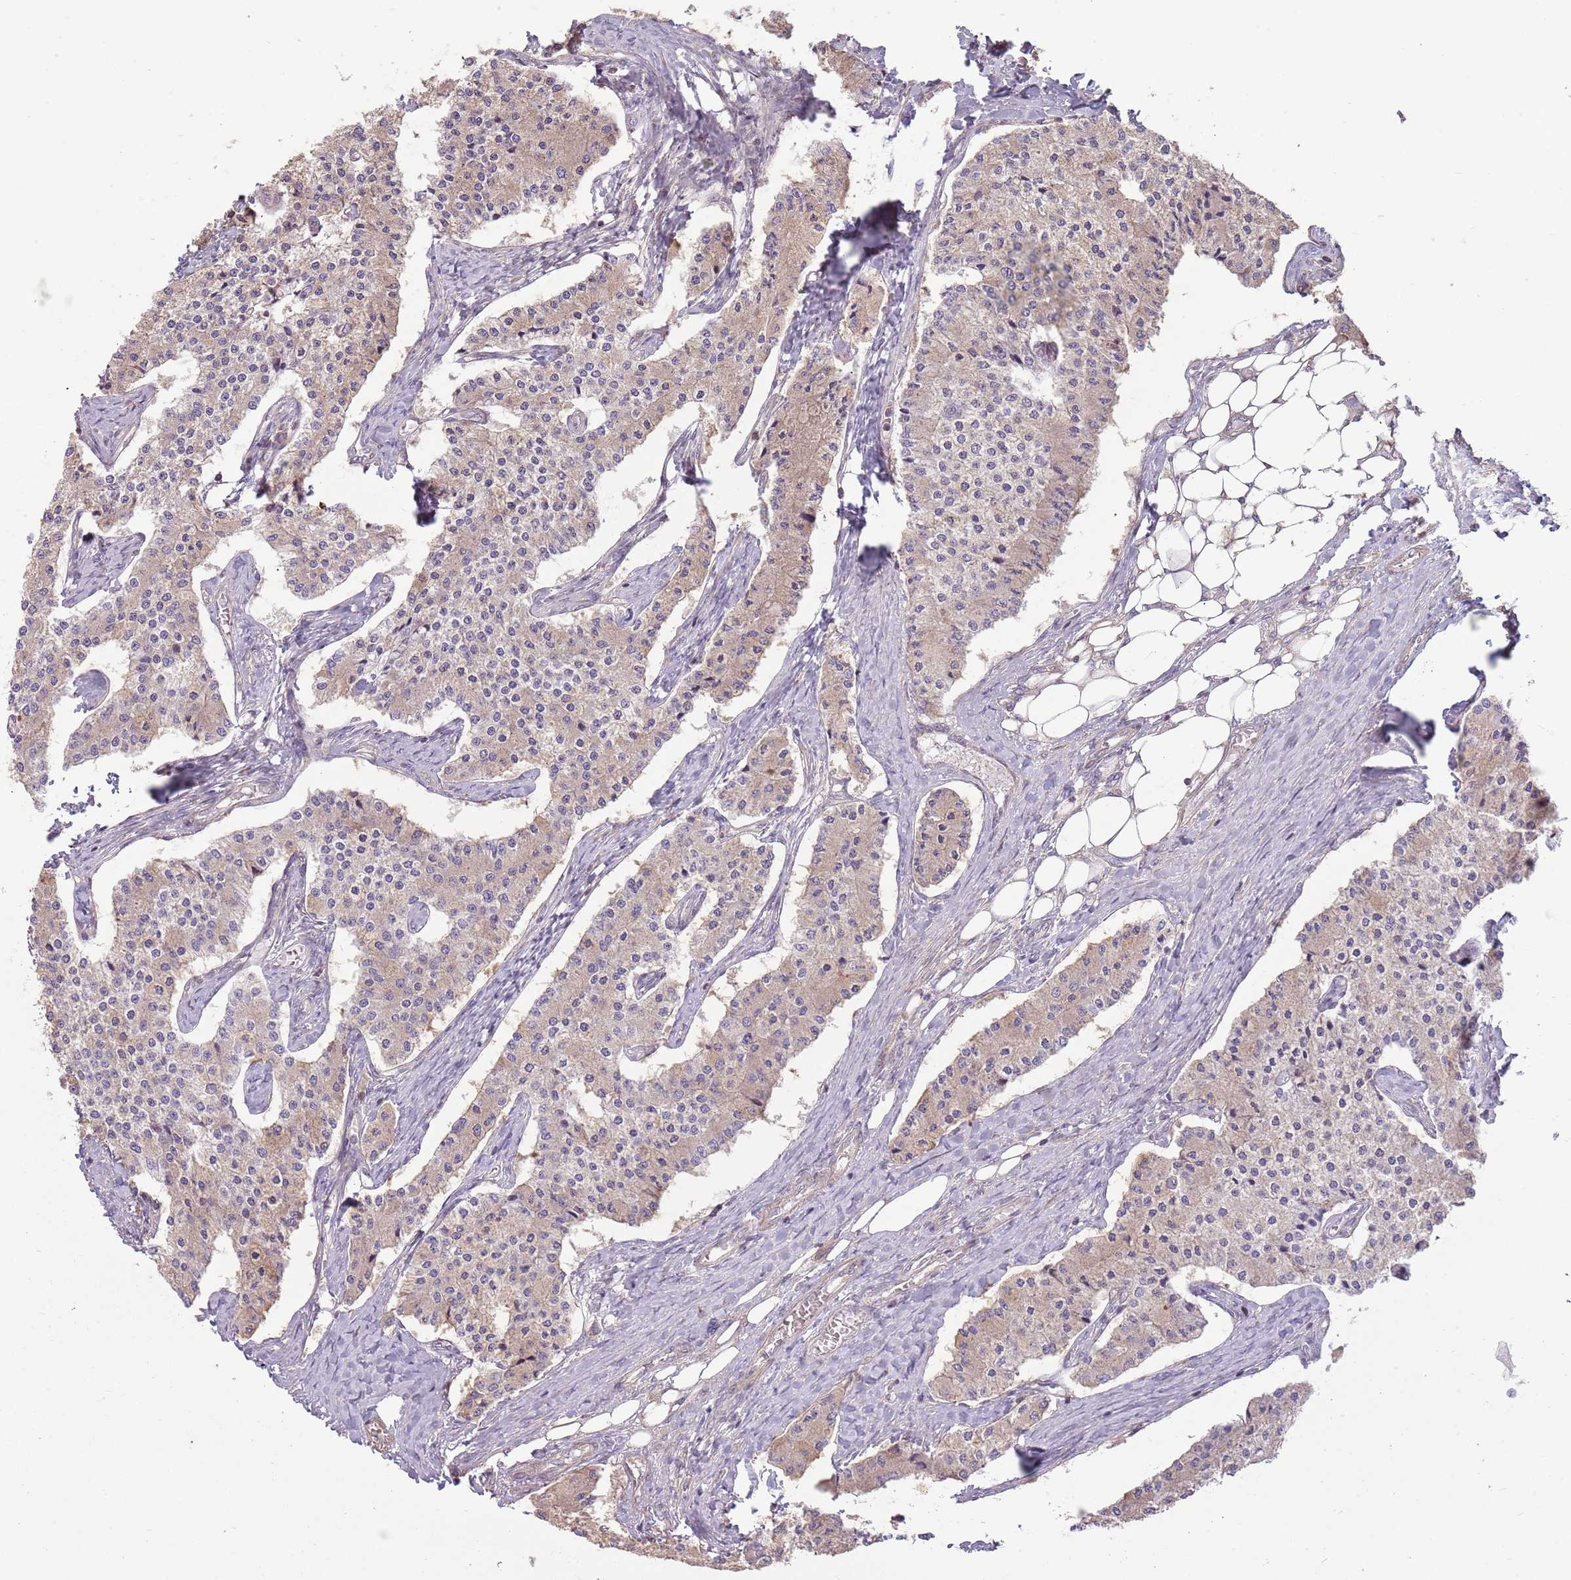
{"staining": {"intensity": "weak", "quantity": "<25%", "location": "cytoplasmic/membranous"}, "tissue": "carcinoid", "cell_type": "Tumor cells", "image_type": "cancer", "snomed": [{"axis": "morphology", "description": "Carcinoid, malignant, NOS"}, {"axis": "topography", "description": "Colon"}], "caption": "DAB immunohistochemical staining of carcinoid (malignant) demonstrates no significant expression in tumor cells.", "gene": "RPL21", "patient": {"sex": "female", "age": 52}}